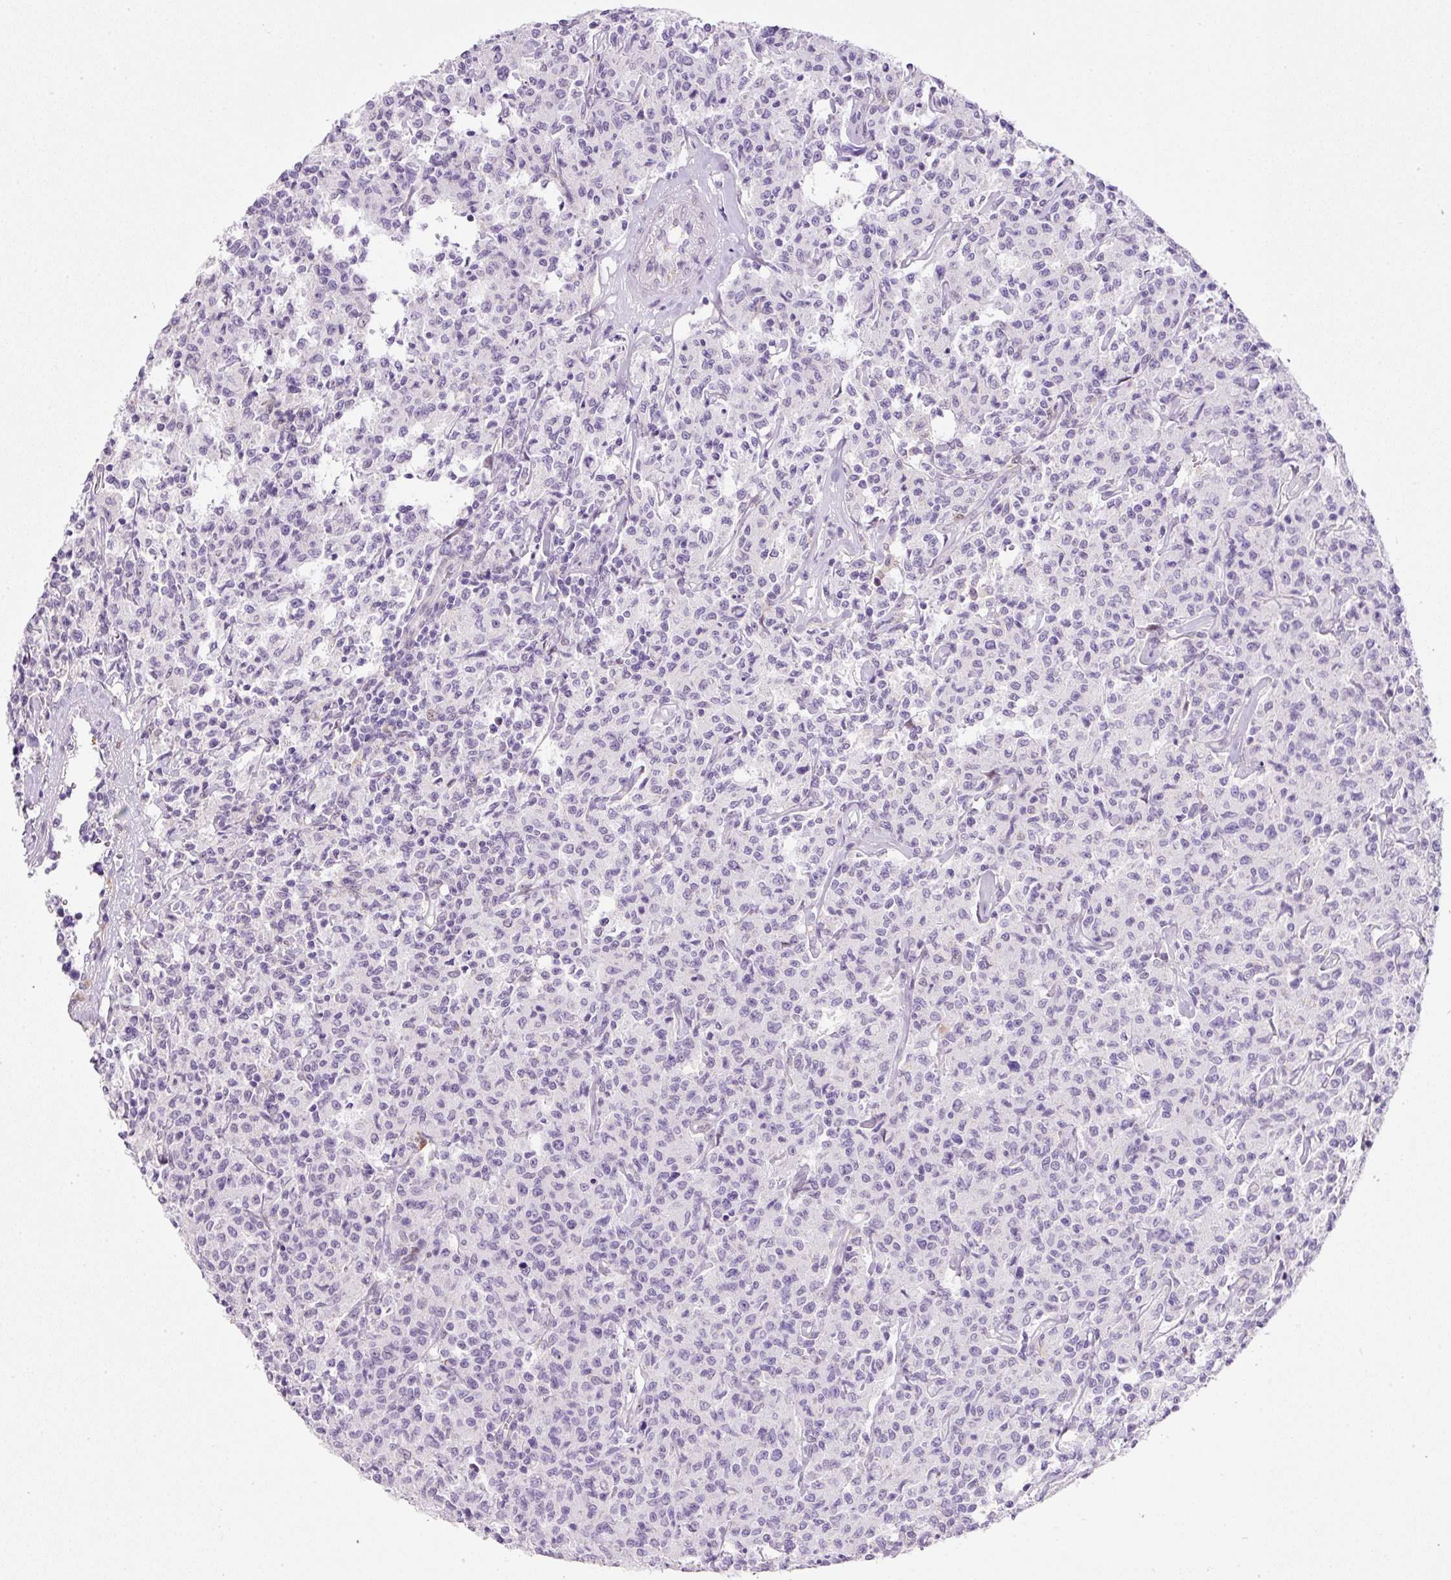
{"staining": {"intensity": "negative", "quantity": "none", "location": "none"}, "tissue": "lymphoma", "cell_type": "Tumor cells", "image_type": "cancer", "snomed": [{"axis": "morphology", "description": "Malignant lymphoma, non-Hodgkin's type, Low grade"}, {"axis": "topography", "description": "Small intestine"}], "caption": "A high-resolution micrograph shows immunohistochemistry (IHC) staining of malignant lymphoma, non-Hodgkin's type (low-grade), which reveals no significant positivity in tumor cells. Nuclei are stained in blue.", "gene": "SRC", "patient": {"sex": "female", "age": 59}}